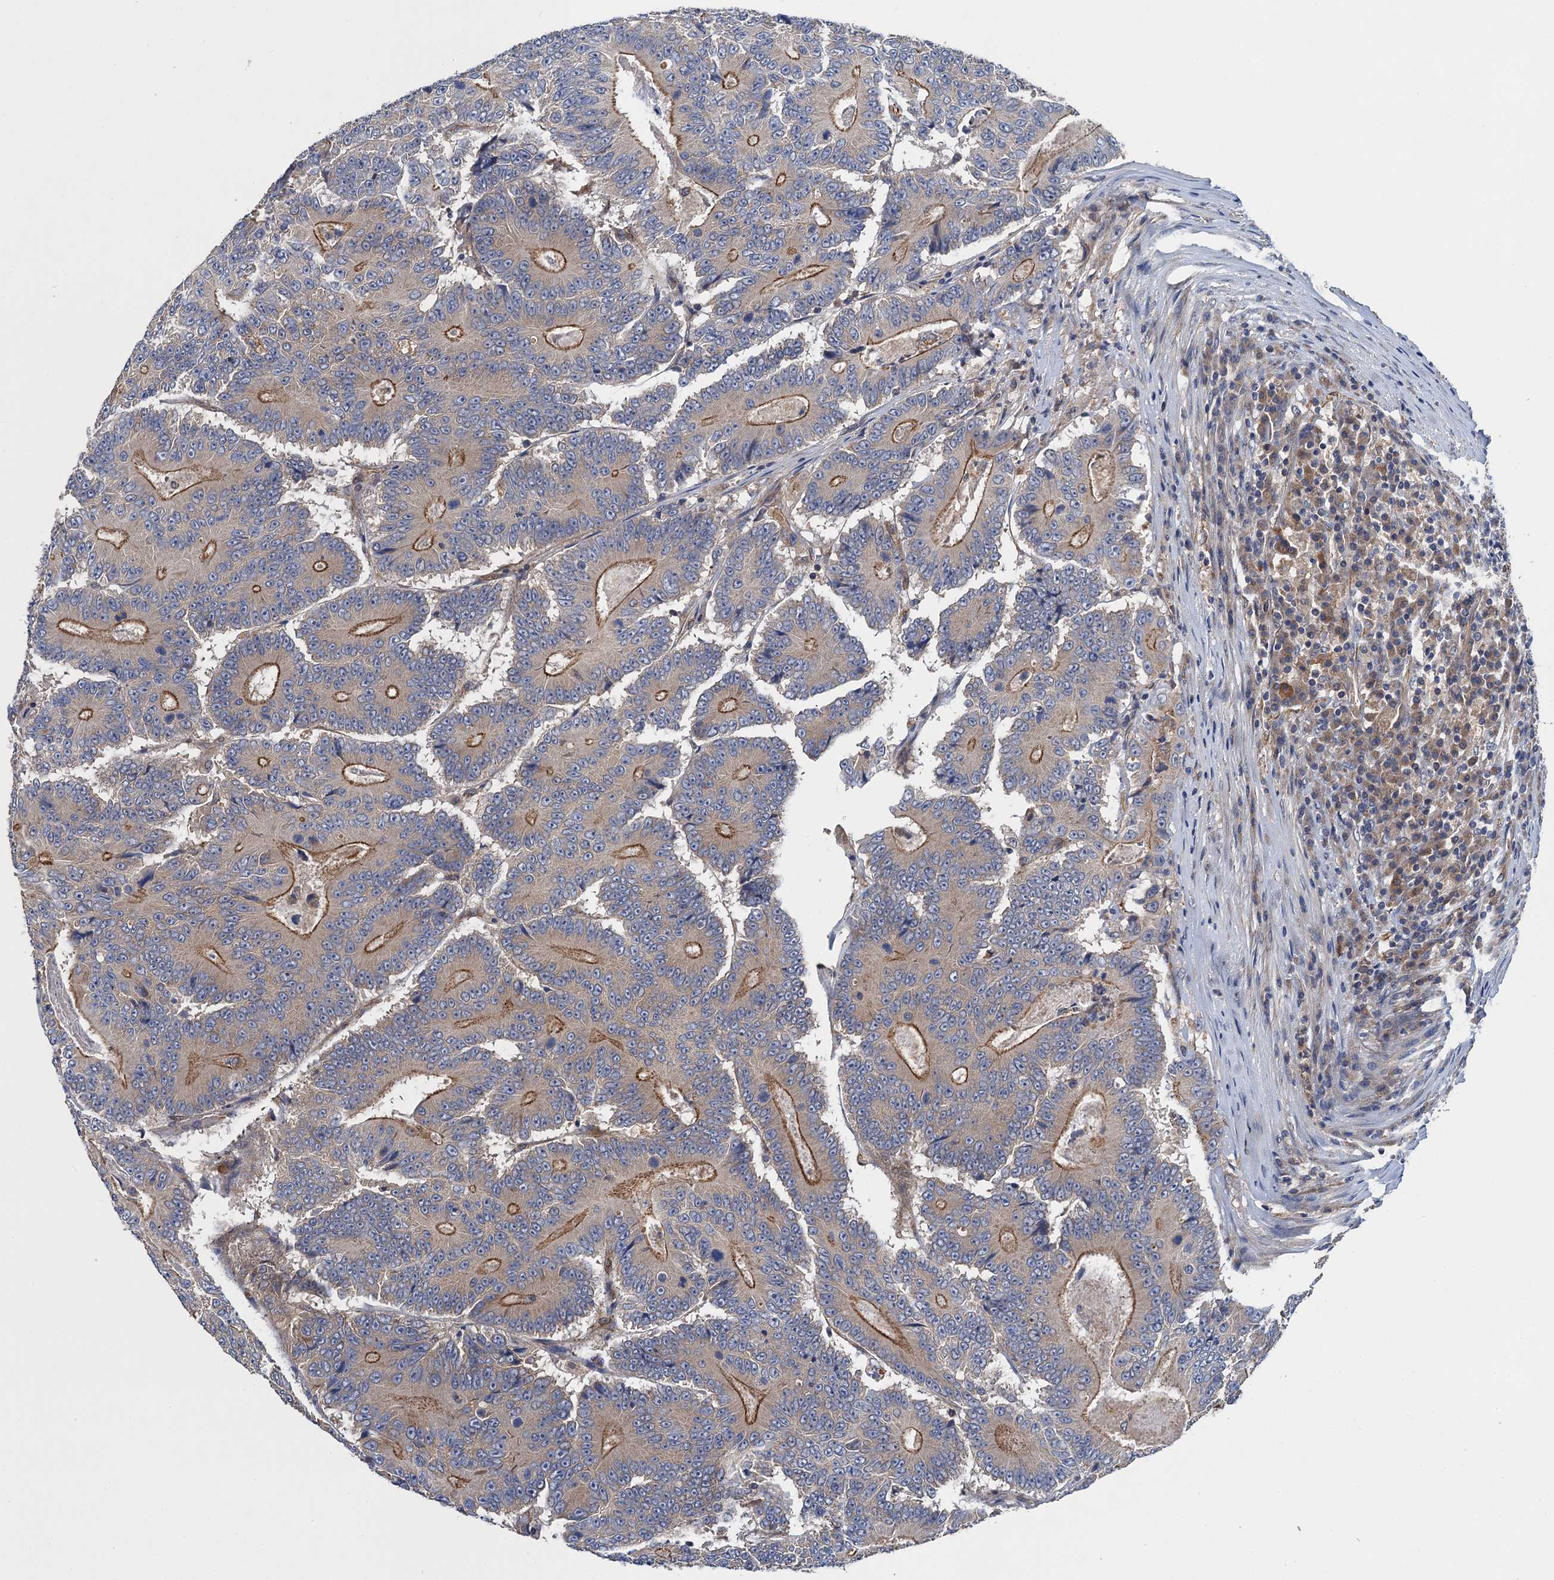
{"staining": {"intensity": "moderate", "quantity": ">75%", "location": "cytoplasmic/membranous"}, "tissue": "colorectal cancer", "cell_type": "Tumor cells", "image_type": "cancer", "snomed": [{"axis": "morphology", "description": "Adenocarcinoma, NOS"}, {"axis": "topography", "description": "Colon"}], "caption": "Immunohistochemistry (IHC) (DAB) staining of human adenocarcinoma (colorectal) reveals moderate cytoplasmic/membranous protein staining in approximately >75% of tumor cells. The staining was performed using DAB to visualize the protein expression in brown, while the nuclei were stained in blue with hematoxylin (Magnification: 20x).", "gene": "PJA2", "patient": {"sex": "male", "age": 83}}